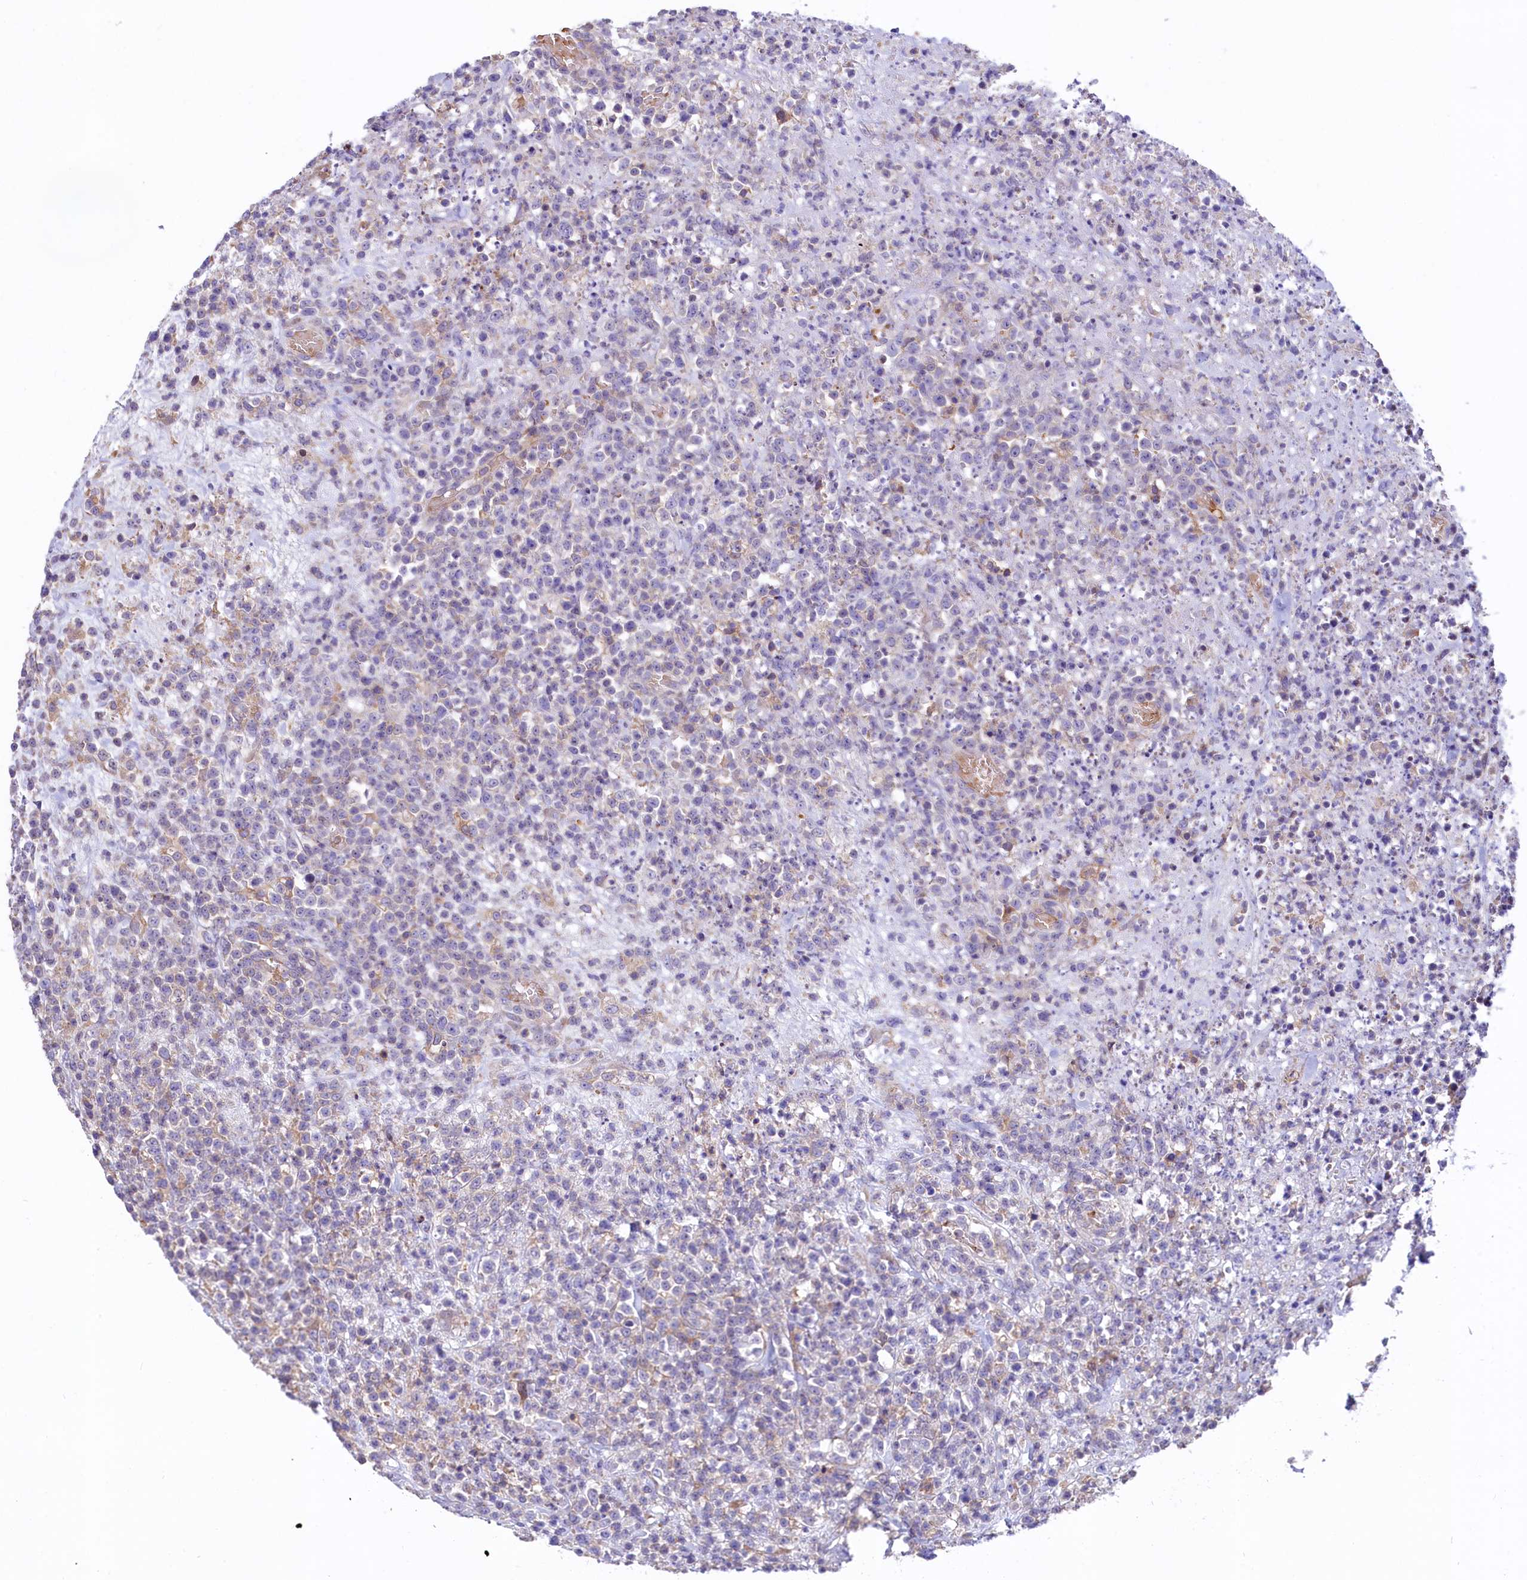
{"staining": {"intensity": "negative", "quantity": "none", "location": "none"}, "tissue": "lymphoma", "cell_type": "Tumor cells", "image_type": "cancer", "snomed": [{"axis": "morphology", "description": "Malignant lymphoma, non-Hodgkin's type, High grade"}, {"axis": "topography", "description": "Colon"}], "caption": "This micrograph is of lymphoma stained with immunohistochemistry (IHC) to label a protein in brown with the nuclei are counter-stained blue. There is no positivity in tumor cells. The staining was performed using DAB (3,3'-diaminobenzidine) to visualize the protein expression in brown, while the nuclei were stained in blue with hematoxylin (Magnification: 20x).", "gene": "HPS6", "patient": {"sex": "female", "age": 53}}